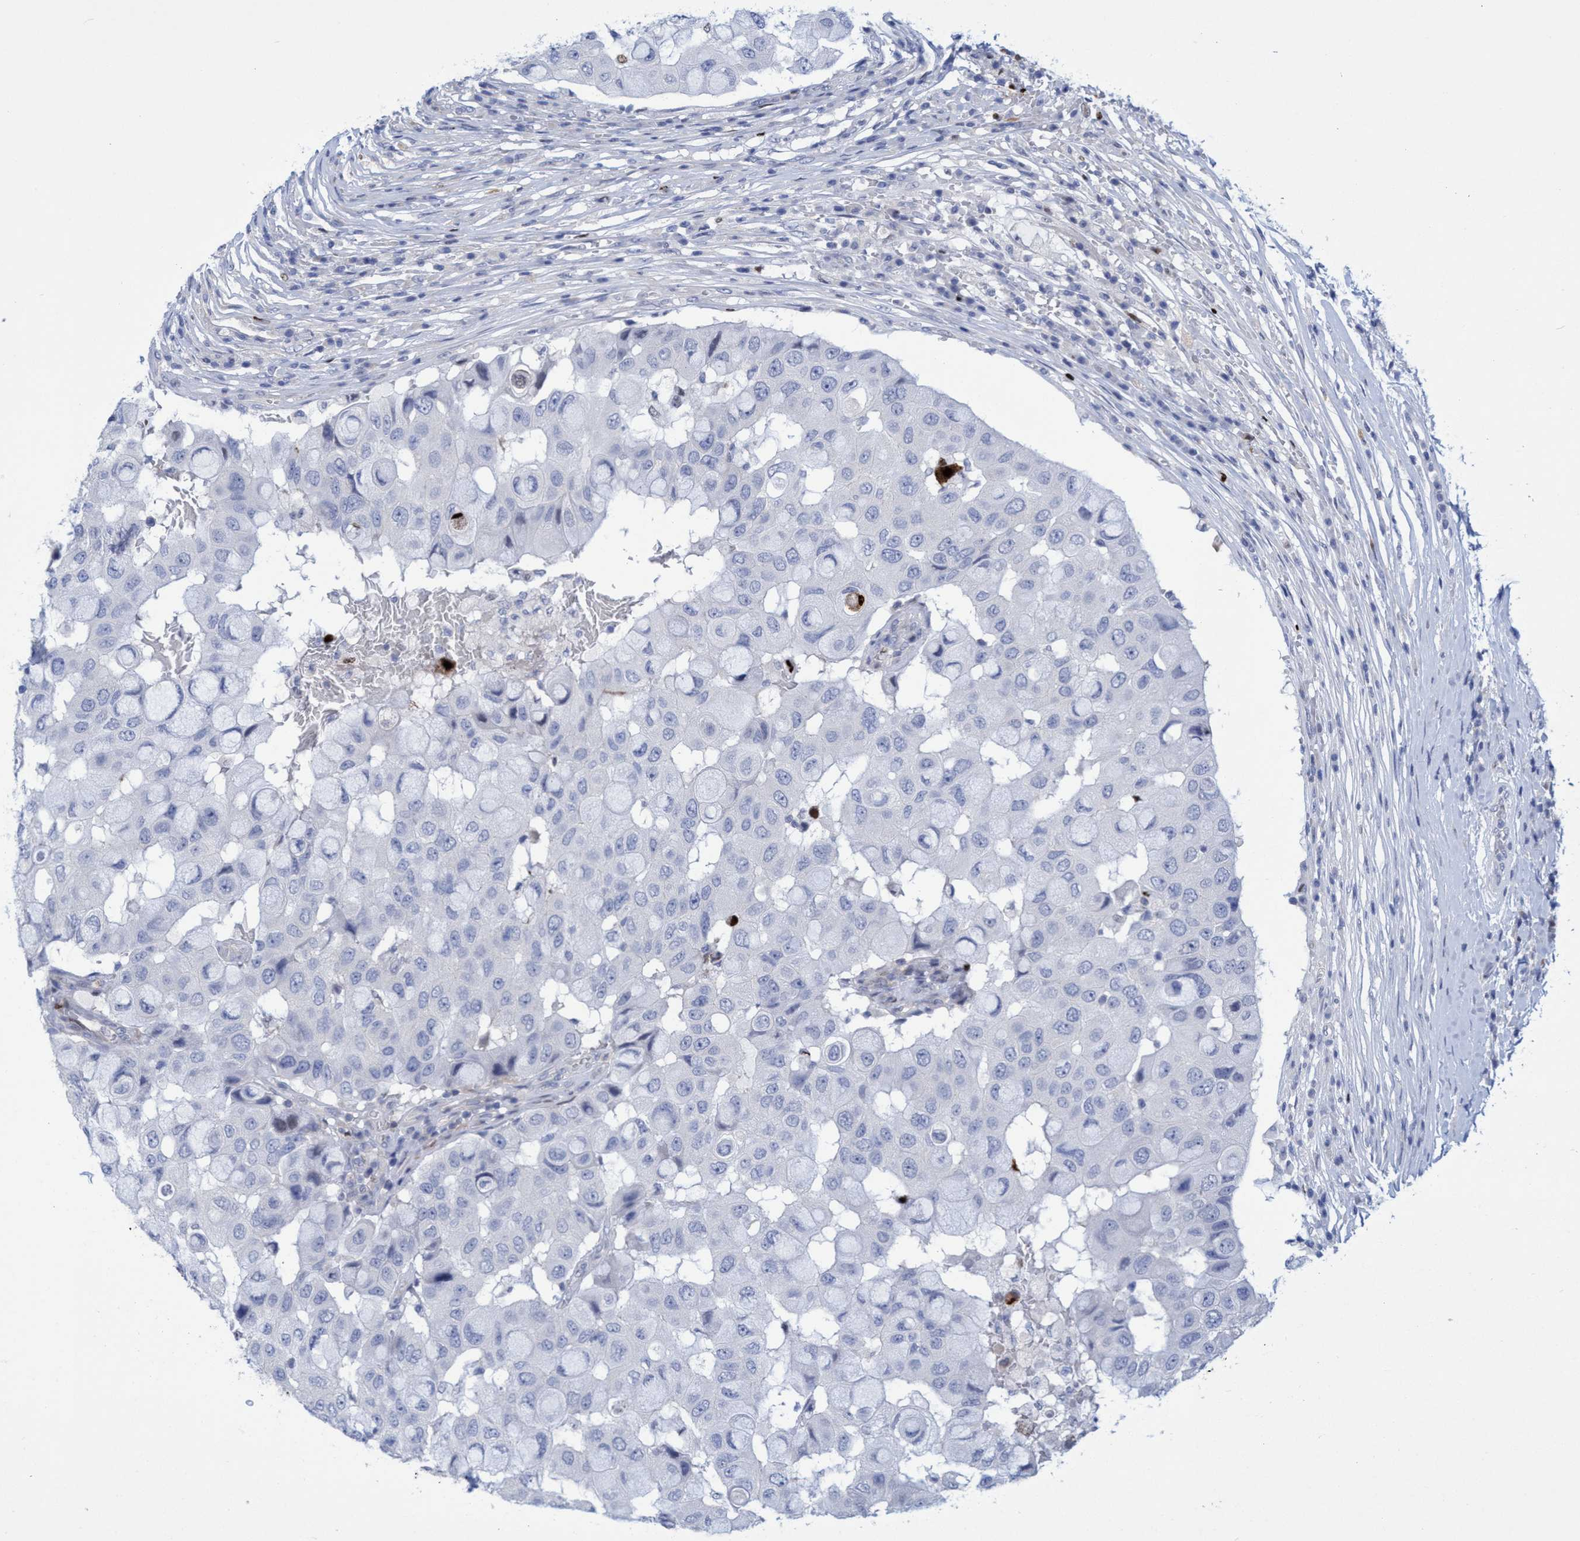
{"staining": {"intensity": "negative", "quantity": "none", "location": "none"}, "tissue": "breast cancer", "cell_type": "Tumor cells", "image_type": "cancer", "snomed": [{"axis": "morphology", "description": "Duct carcinoma"}, {"axis": "topography", "description": "Breast"}], "caption": "Image shows no significant protein positivity in tumor cells of intraductal carcinoma (breast).", "gene": "R3HCC1", "patient": {"sex": "female", "age": 27}}